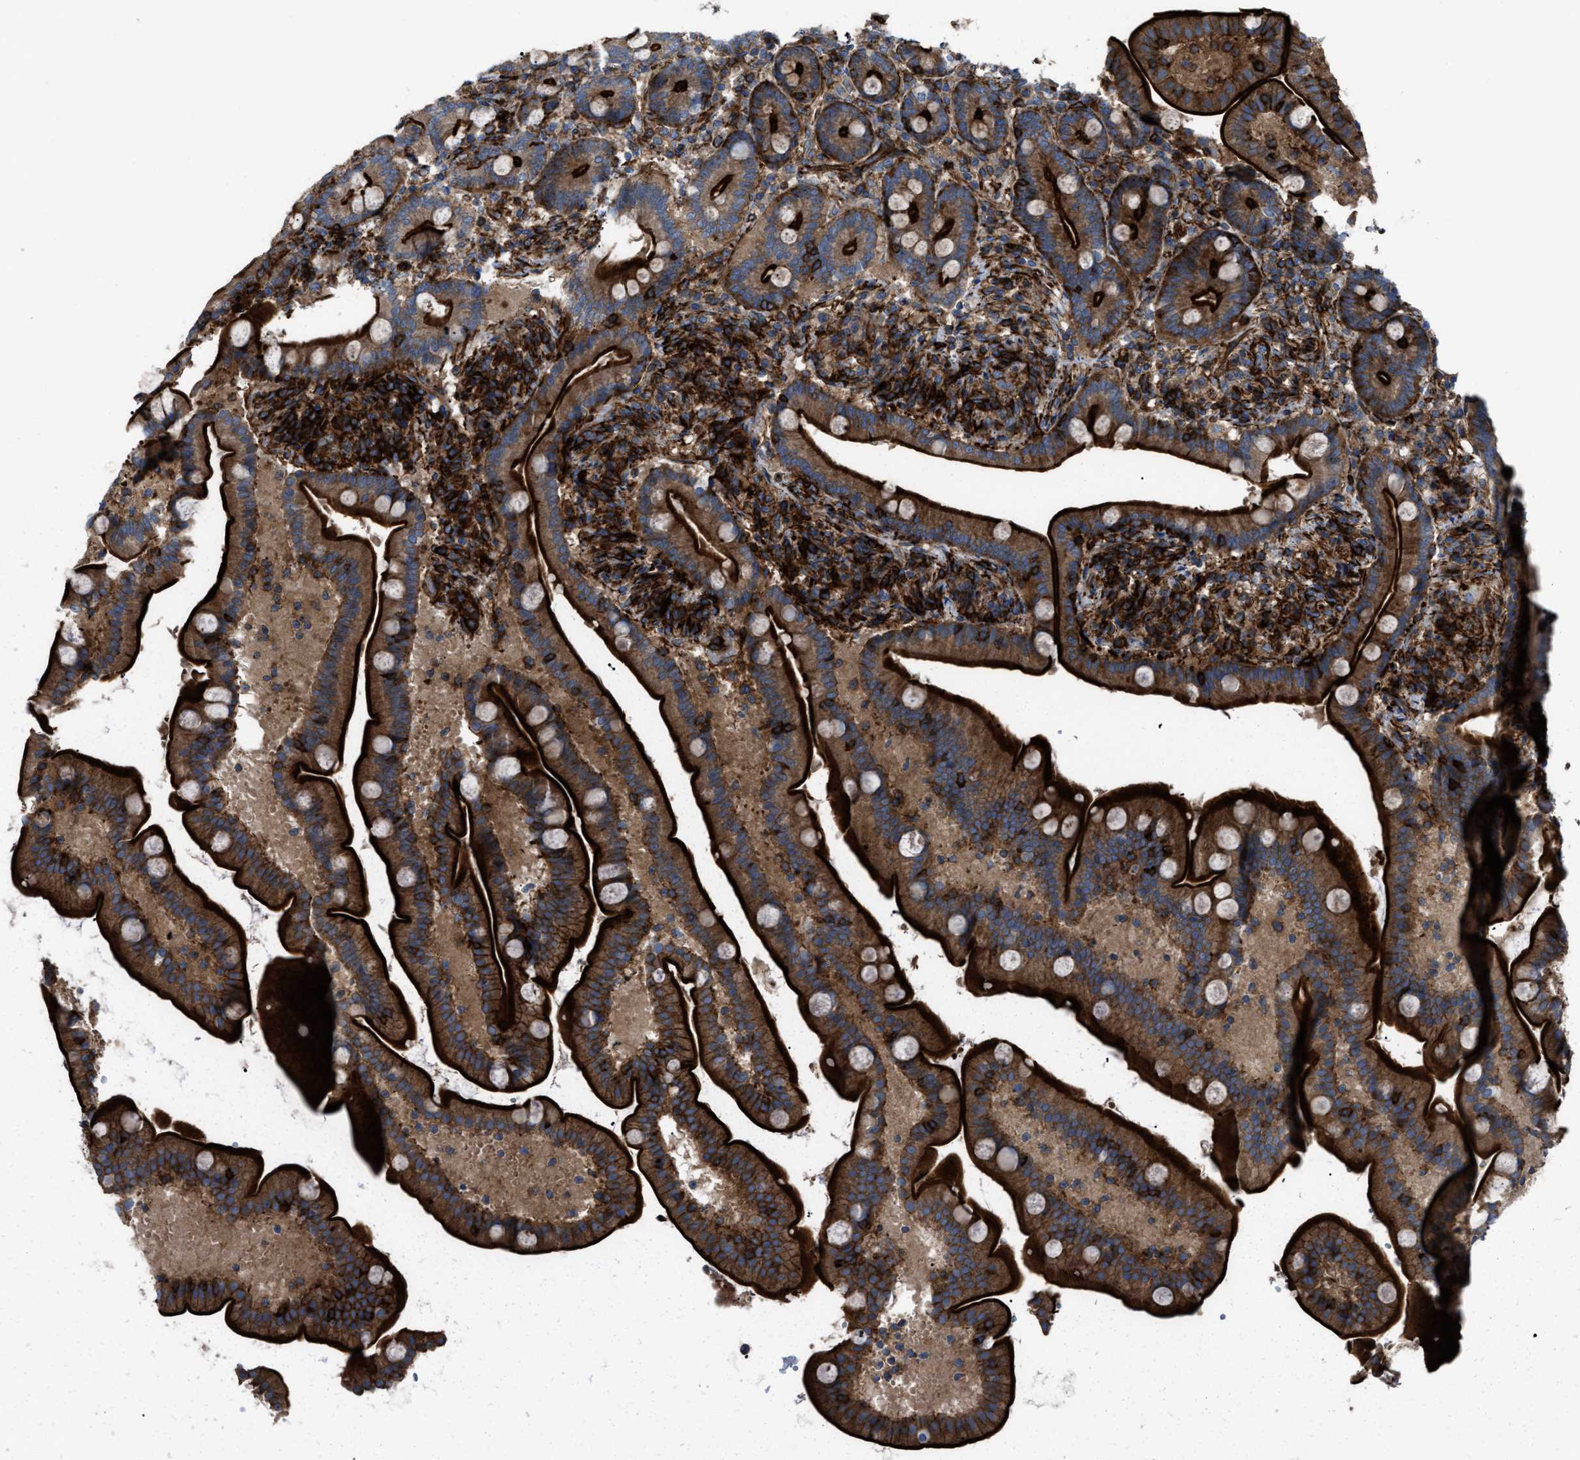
{"staining": {"intensity": "strong", "quantity": ">75%", "location": "cytoplasmic/membranous"}, "tissue": "duodenum", "cell_type": "Glandular cells", "image_type": "normal", "snomed": [{"axis": "morphology", "description": "Normal tissue, NOS"}, {"axis": "topography", "description": "Duodenum"}], "caption": "The immunohistochemical stain labels strong cytoplasmic/membranous expression in glandular cells of benign duodenum.", "gene": "AGPAT2", "patient": {"sex": "male", "age": 54}}